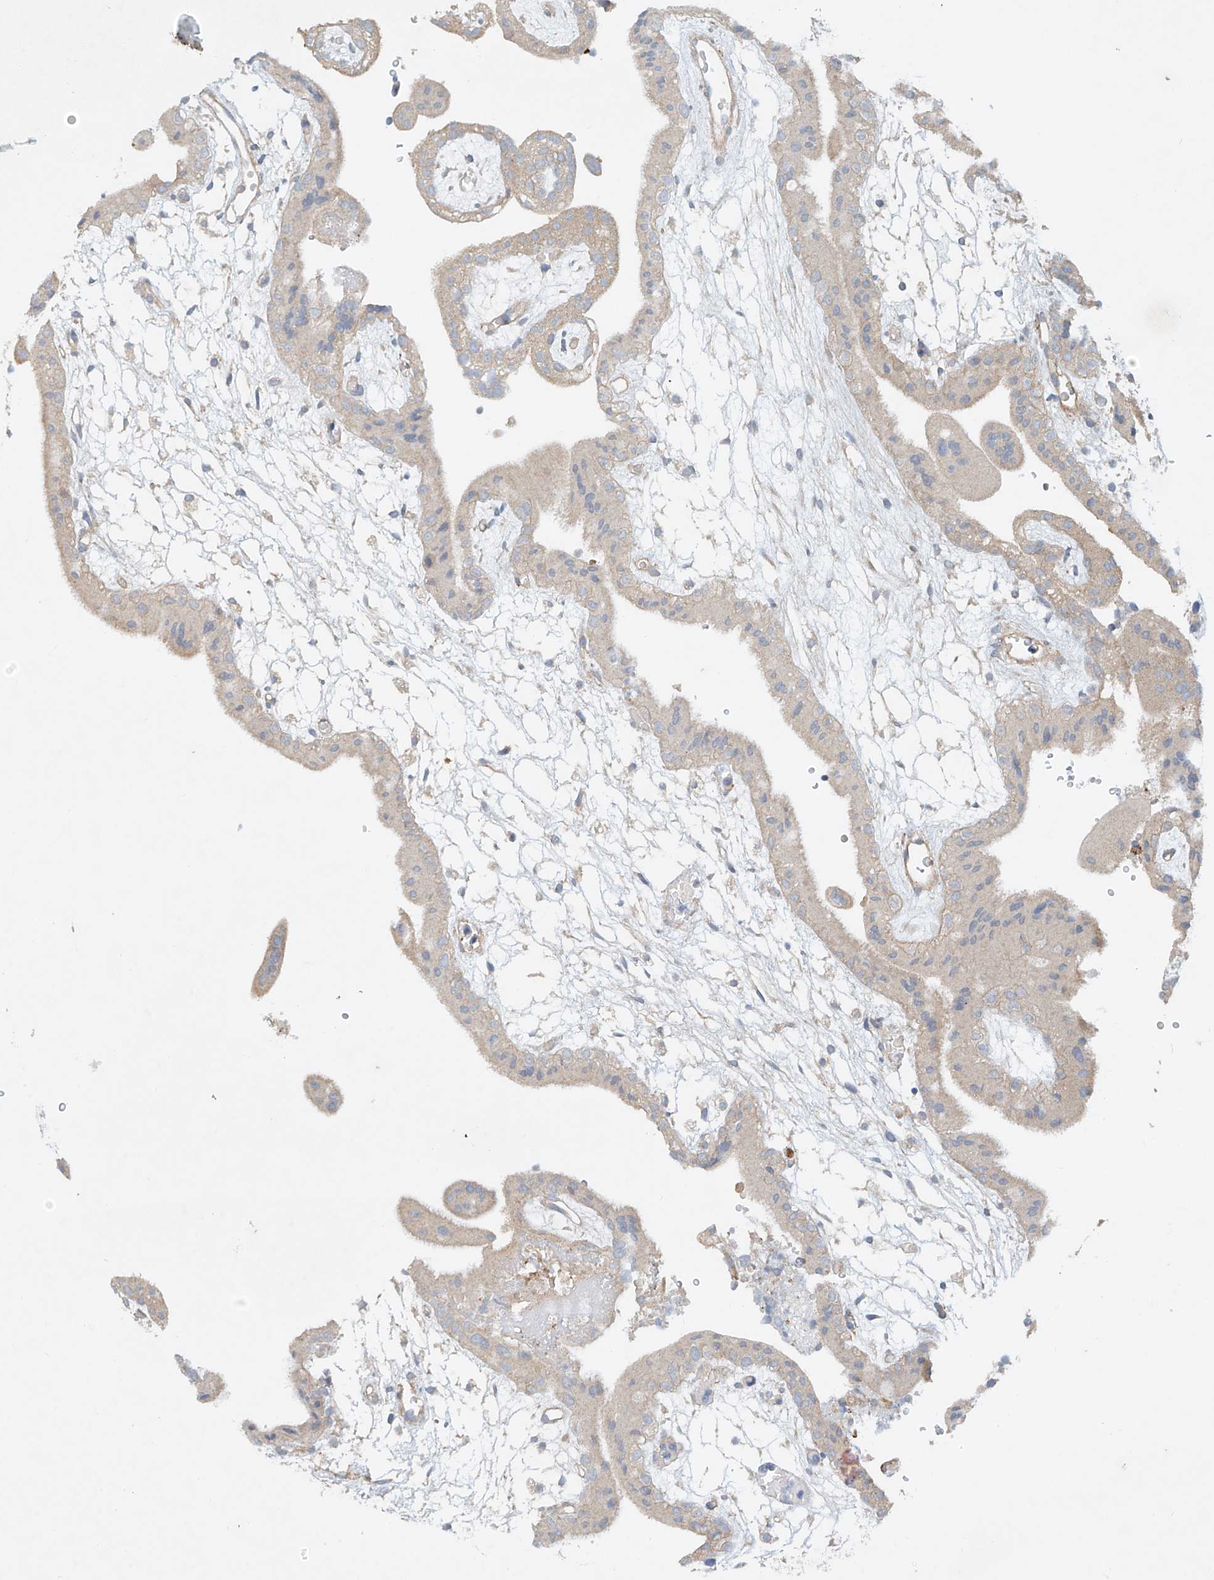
{"staining": {"intensity": "moderate", "quantity": ">75%", "location": "cytoplasmic/membranous"}, "tissue": "placenta", "cell_type": "Decidual cells", "image_type": "normal", "snomed": [{"axis": "morphology", "description": "Normal tissue, NOS"}, {"axis": "topography", "description": "Placenta"}], "caption": "High-power microscopy captured an immunohistochemistry image of benign placenta, revealing moderate cytoplasmic/membranous expression in approximately >75% of decidual cells.", "gene": "ENSG00000266202", "patient": {"sex": "female", "age": 18}}